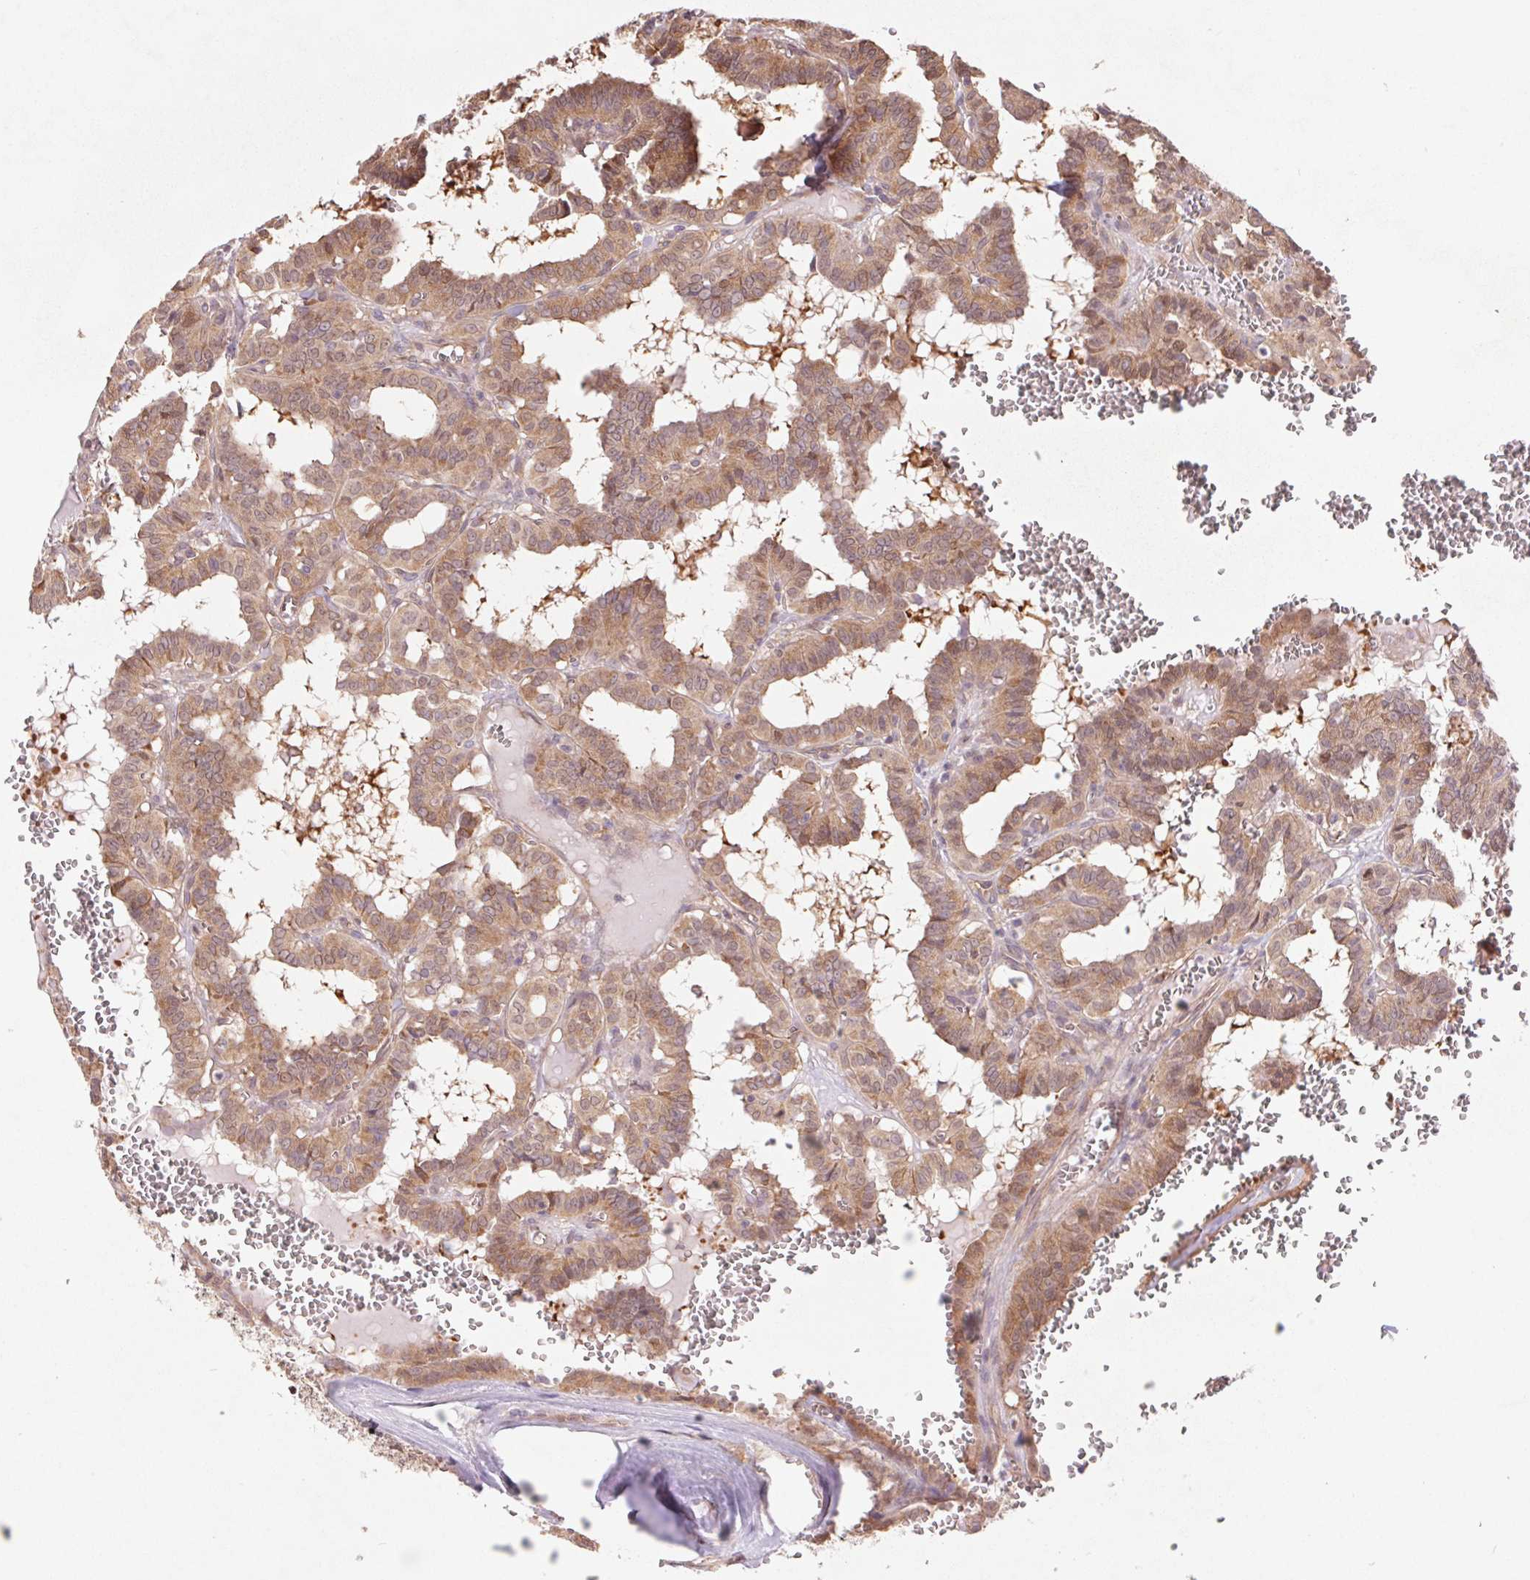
{"staining": {"intensity": "weak", "quantity": ">75%", "location": "cytoplasmic/membranous,nuclear"}, "tissue": "thyroid cancer", "cell_type": "Tumor cells", "image_type": "cancer", "snomed": [{"axis": "morphology", "description": "Papillary adenocarcinoma, NOS"}, {"axis": "topography", "description": "Thyroid gland"}], "caption": "High-power microscopy captured an immunohistochemistry image of papillary adenocarcinoma (thyroid), revealing weak cytoplasmic/membranous and nuclear staining in approximately >75% of tumor cells.", "gene": "RRM1", "patient": {"sex": "female", "age": 21}}